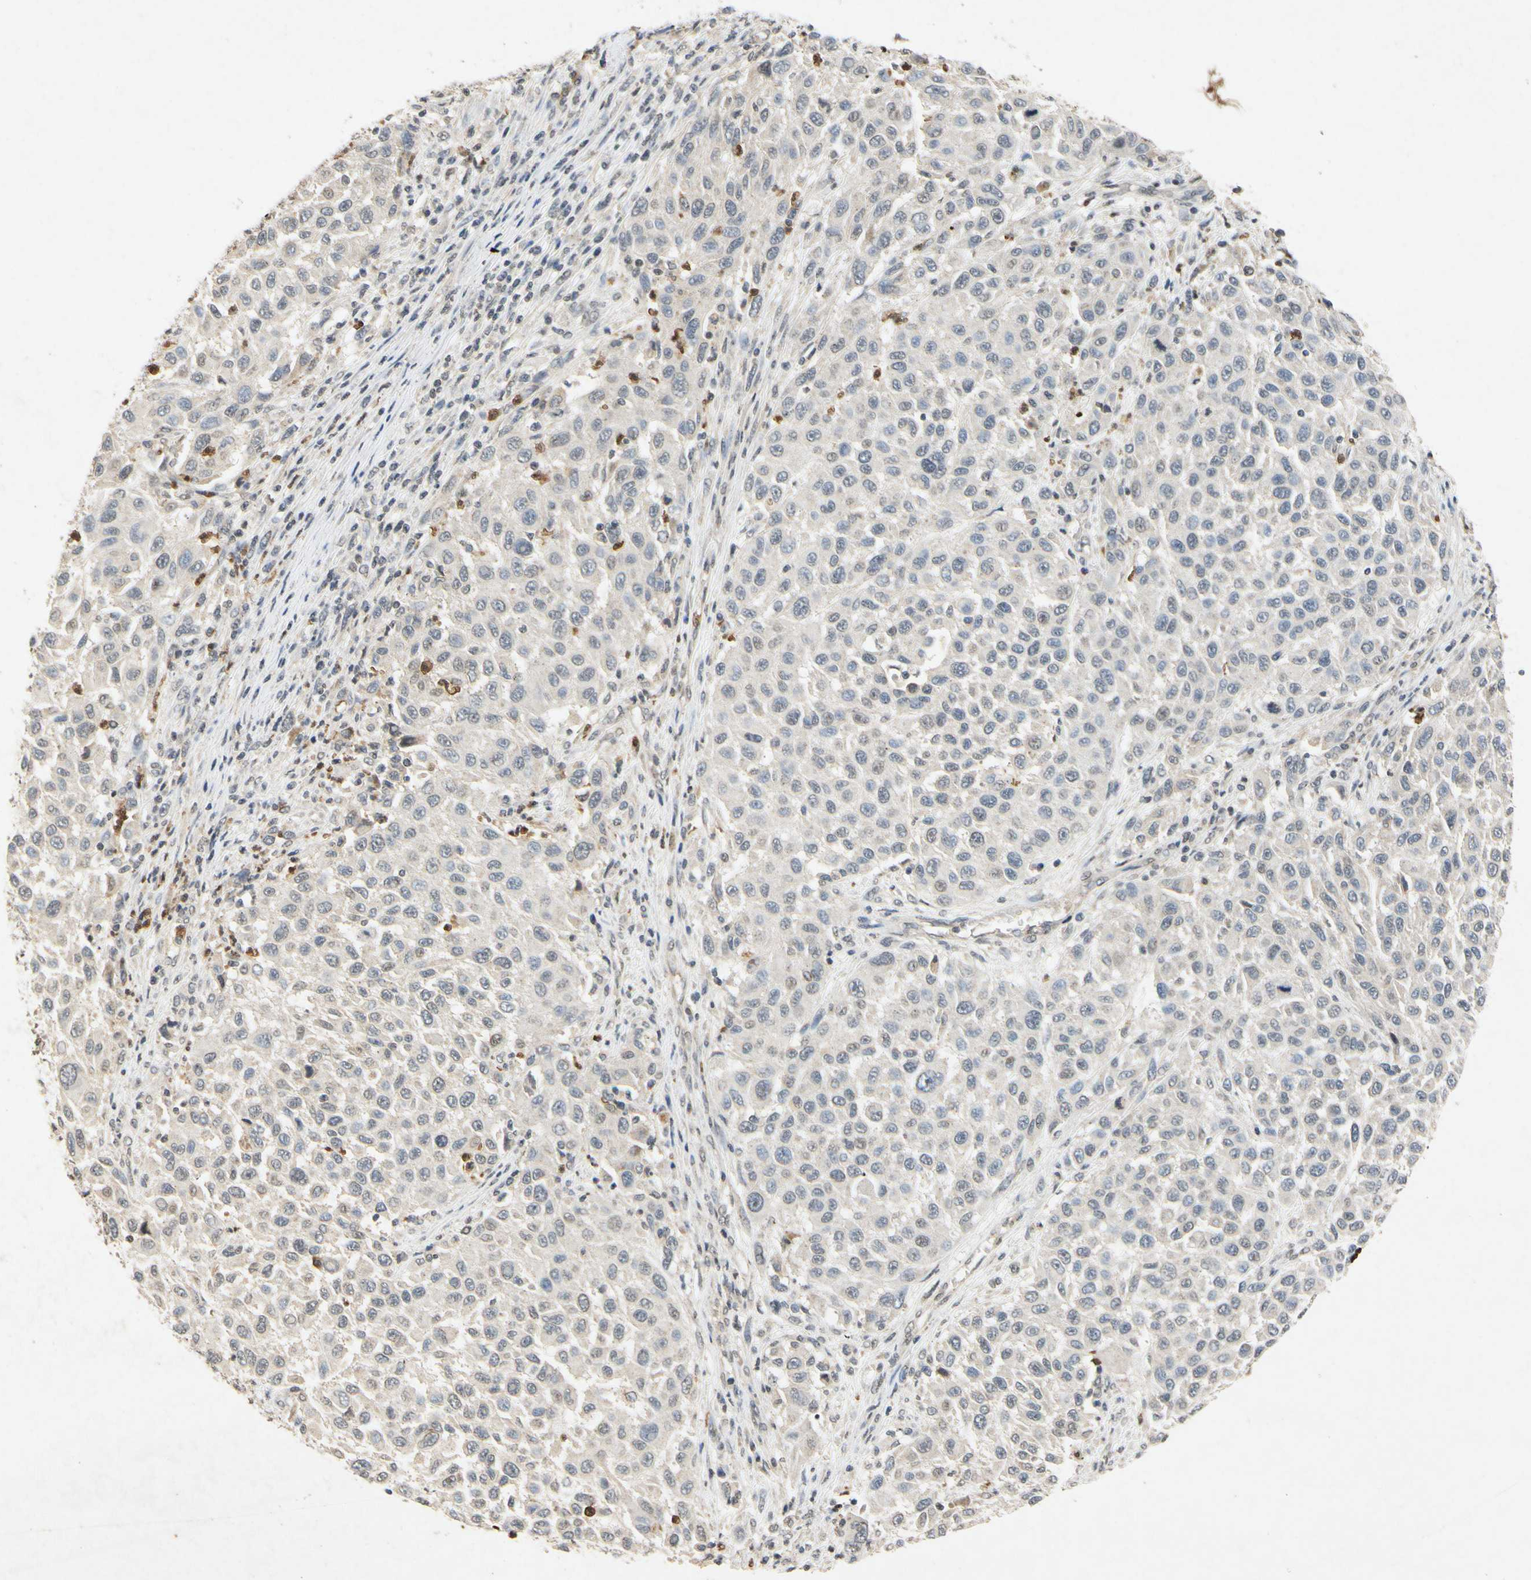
{"staining": {"intensity": "weak", "quantity": "<25%", "location": "cytoplasmic/membranous"}, "tissue": "melanoma", "cell_type": "Tumor cells", "image_type": "cancer", "snomed": [{"axis": "morphology", "description": "Malignant melanoma, Metastatic site"}, {"axis": "topography", "description": "Lymph node"}], "caption": "High power microscopy photomicrograph of an immunohistochemistry (IHC) micrograph of malignant melanoma (metastatic site), revealing no significant expression in tumor cells.", "gene": "CP", "patient": {"sex": "male", "age": 61}}